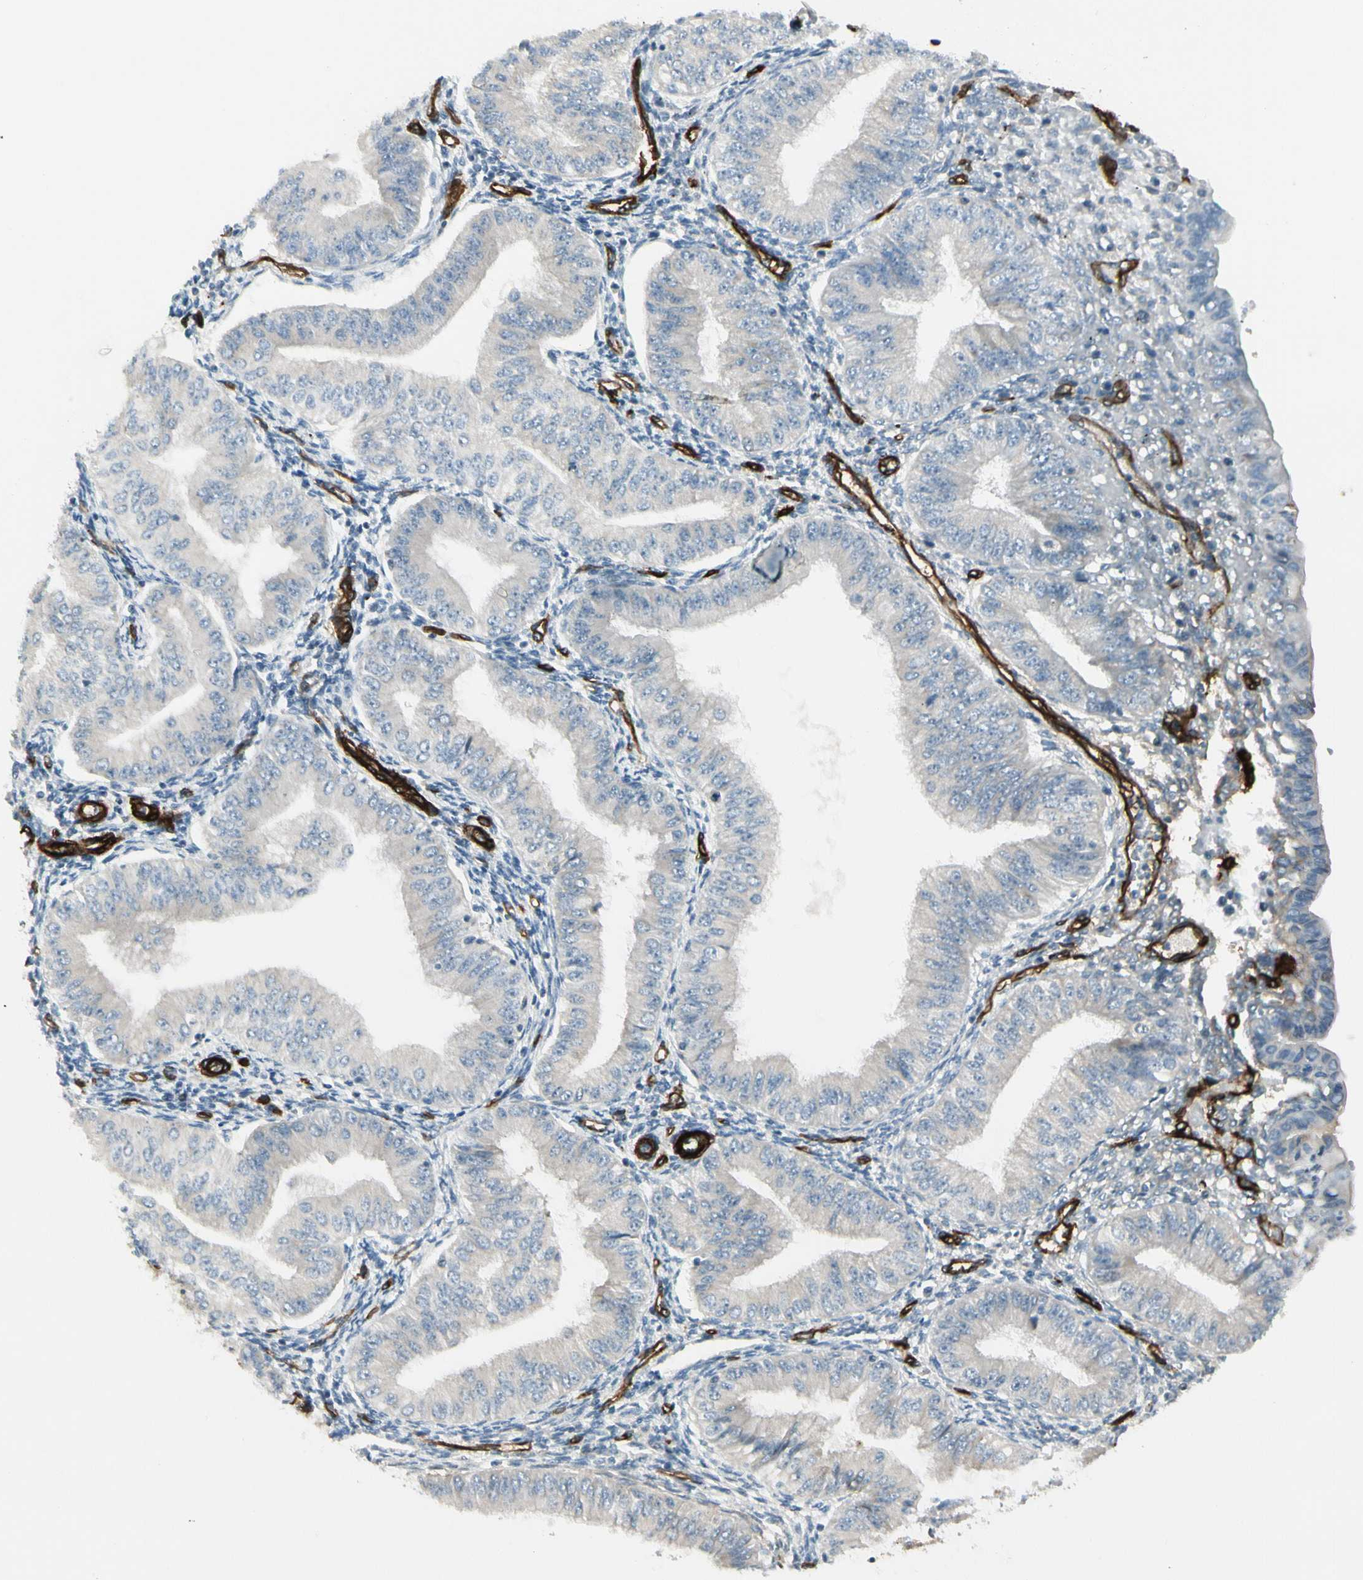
{"staining": {"intensity": "negative", "quantity": "none", "location": "none"}, "tissue": "endometrial cancer", "cell_type": "Tumor cells", "image_type": "cancer", "snomed": [{"axis": "morphology", "description": "Normal tissue, NOS"}, {"axis": "morphology", "description": "Adenocarcinoma, NOS"}, {"axis": "topography", "description": "Endometrium"}], "caption": "A high-resolution micrograph shows immunohistochemistry staining of endometrial cancer (adenocarcinoma), which exhibits no significant expression in tumor cells. (Immunohistochemistry, brightfield microscopy, high magnification).", "gene": "MCAM", "patient": {"sex": "female", "age": 53}}